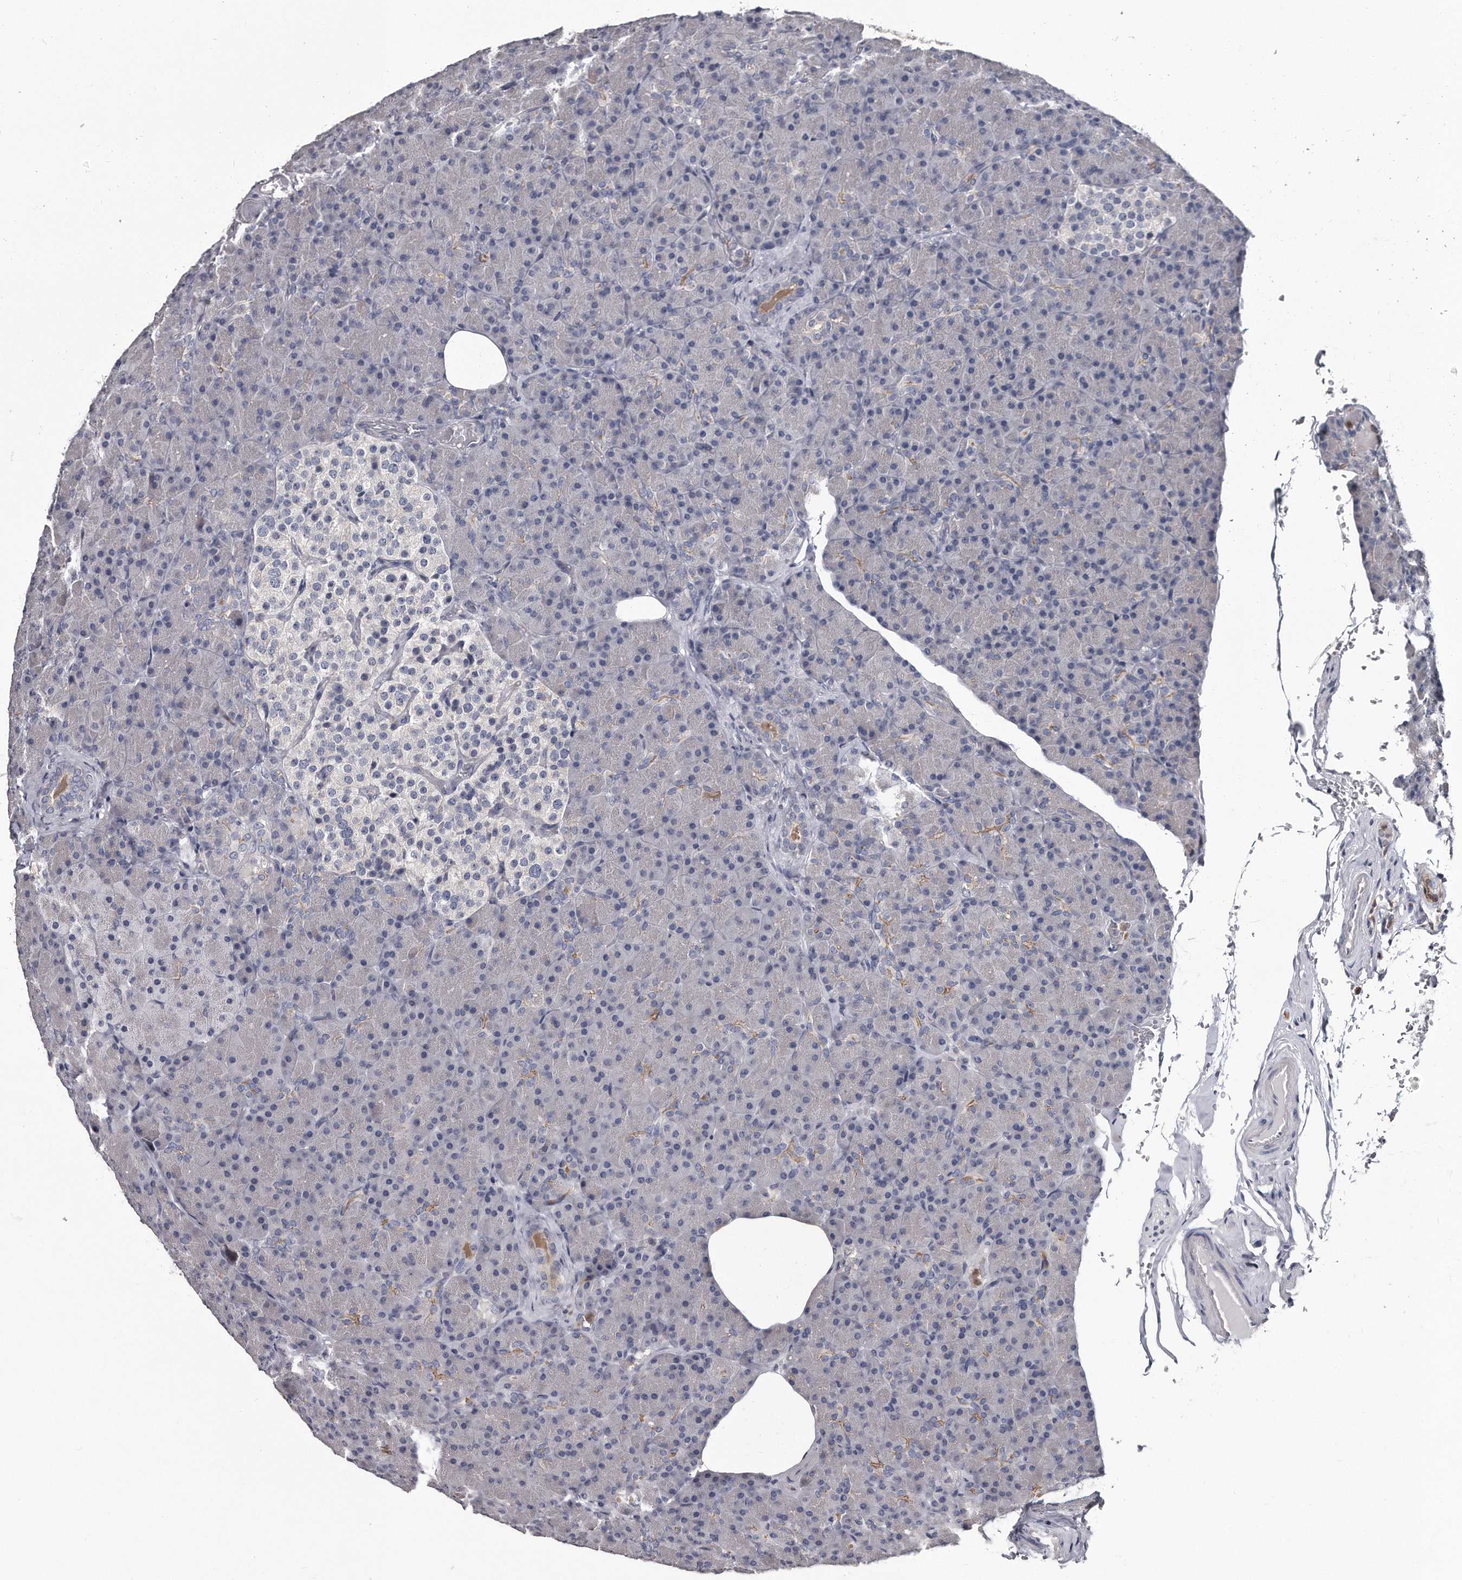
{"staining": {"intensity": "negative", "quantity": "none", "location": "none"}, "tissue": "pancreas", "cell_type": "Exocrine glandular cells", "image_type": "normal", "snomed": [{"axis": "morphology", "description": "Normal tissue, NOS"}, {"axis": "topography", "description": "Pancreas"}], "caption": "High magnification brightfield microscopy of benign pancreas stained with DAB (3,3'-diaminobenzidine) (brown) and counterstained with hematoxylin (blue): exocrine glandular cells show no significant expression. Brightfield microscopy of immunohistochemistry (IHC) stained with DAB (brown) and hematoxylin (blue), captured at high magnification.", "gene": "GAPVD1", "patient": {"sex": "female", "age": 43}}